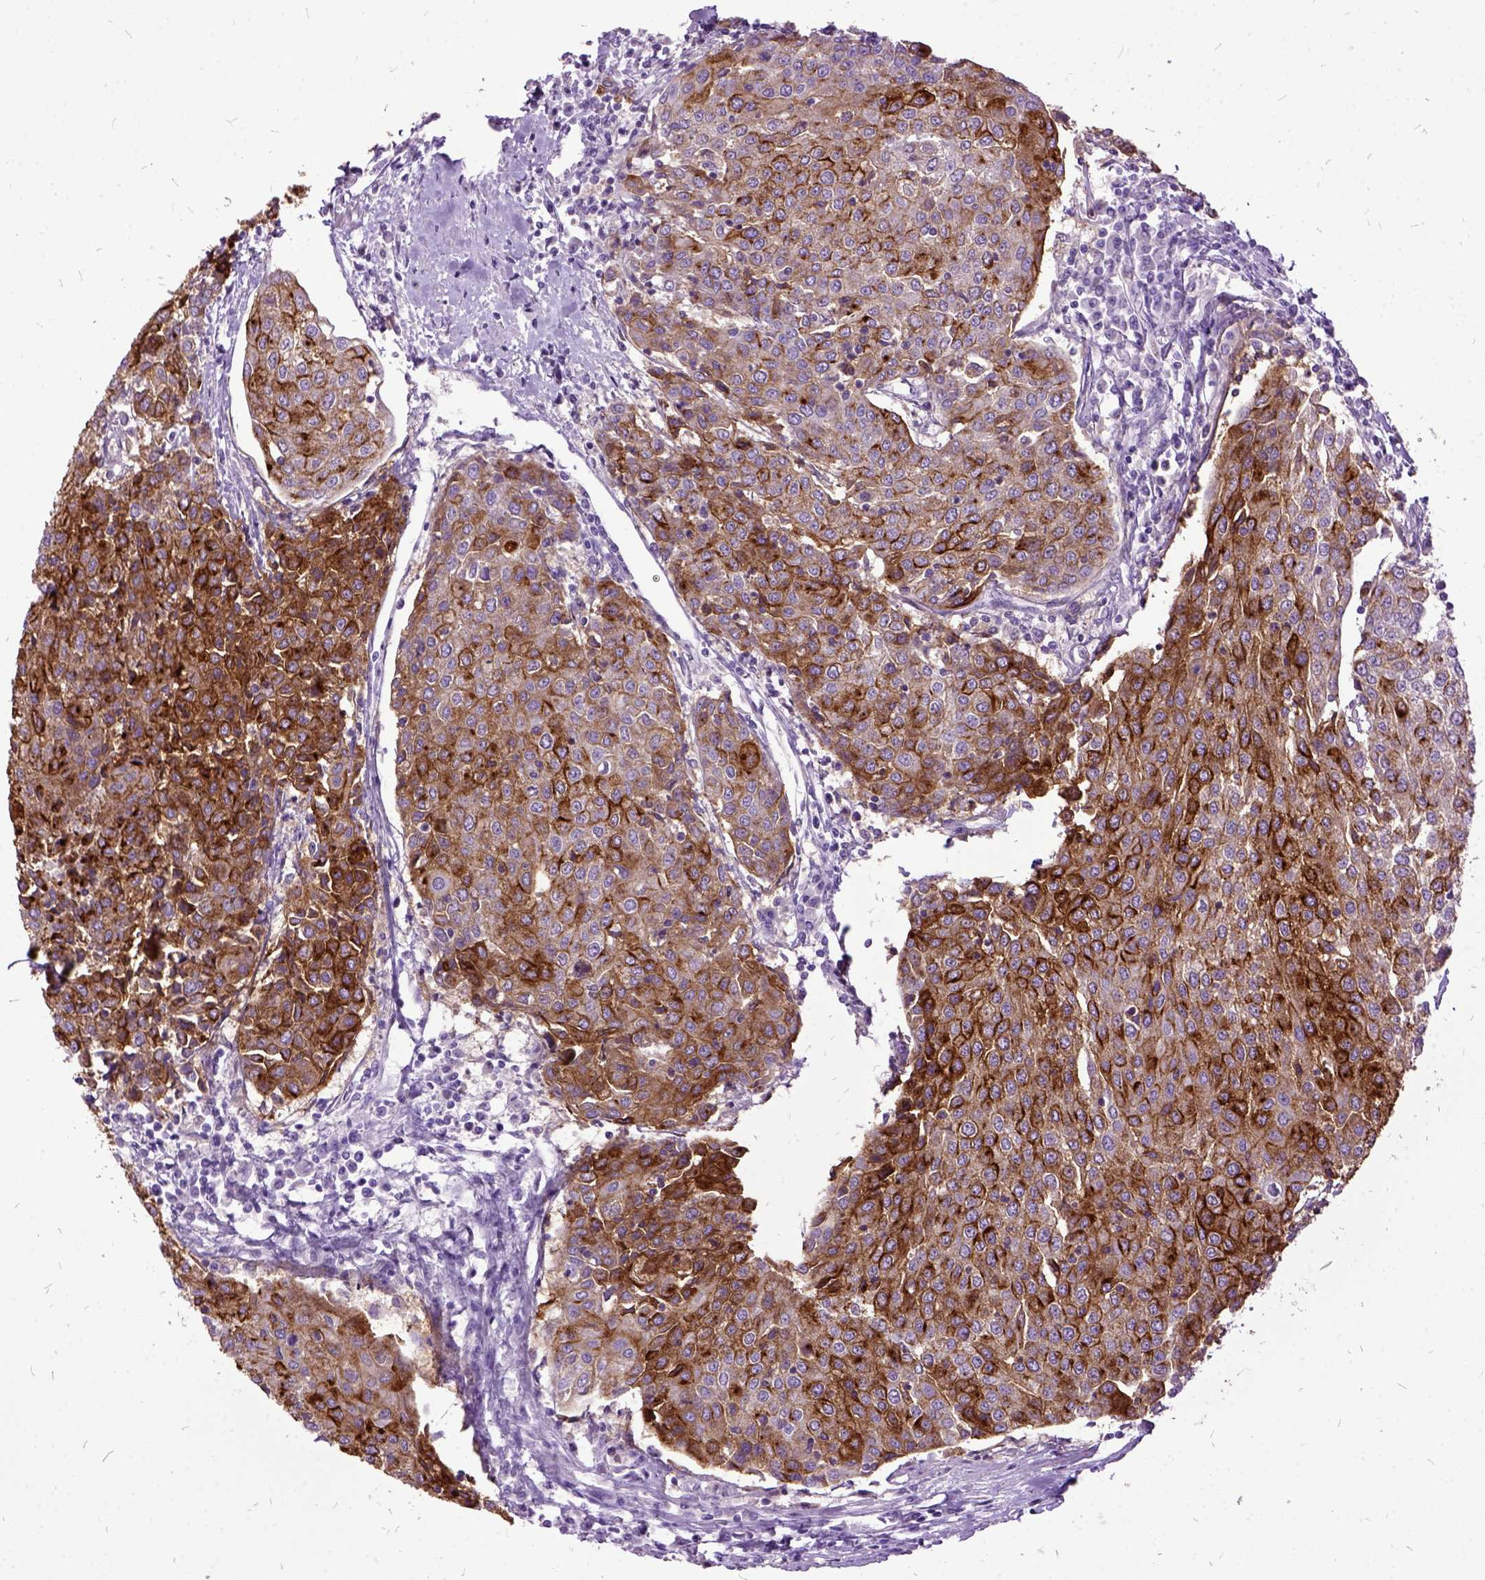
{"staining": {"intensity": "strong", "quantity": ">75%", "location": "cytoplasmic/membranous"}, "tissue": "urothelial cancer", "cell_type": "Tumor cells", "image_type": "cancer", "snomed": [{"axis": "morphology", "description": "Urothelial carcinoma, High grade"}, {"axis": "topography", "description": "Urinary bladder"}], "caption": "IHC of human urothelial cancer demonstrates high levels of strong cytoplasmic/membranous expression in approximately >75% of tumor cells.", "gene": "MME", "patient": {"sex": "female", "age": 85}}